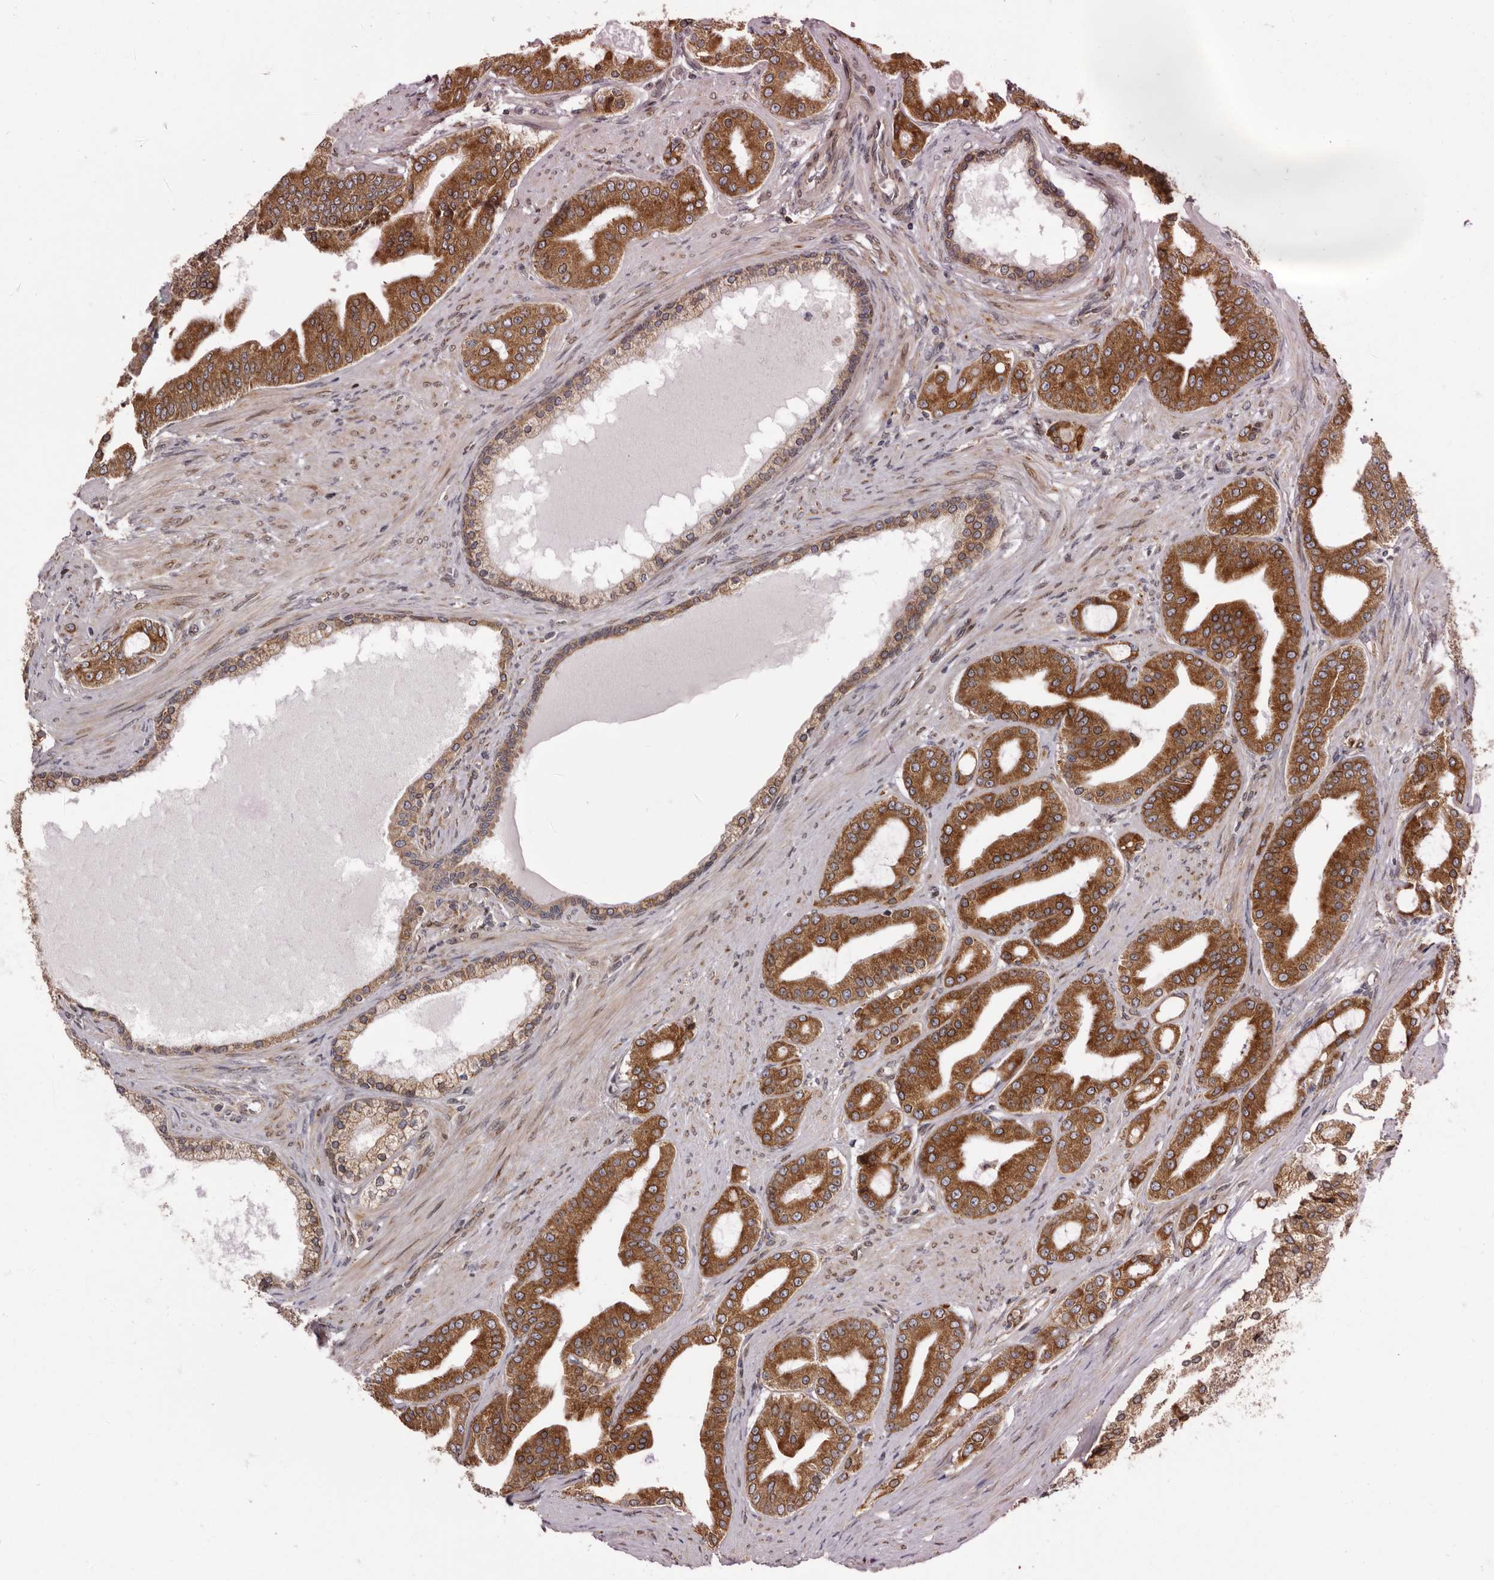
{"staining": {"intensity": "strong", "quantity": ">75%", "location": "cytoplasmic/membranous"}, "tissue": "prostate cancer", "cell_type": "Tumor cells", "image_type": "cancer", "snomed": [{"axis": "morphology", "description": "Adenocarcinoma, High grade"}, {"axis": "topography", "description": "Prostate"}], "caption": "Tumor cells demonstrate high levels of strong cytoplasmic/membranous staining in approximately >75% of cells in human prostate adenocarcinoma (high-grade). The staining was performed using DAB, with brown indicating positive protein expression. Nuclei are stained blue with hematoxylin.", "gene": "C4orf3", "patient": {"sex": "male", "age": 60}}